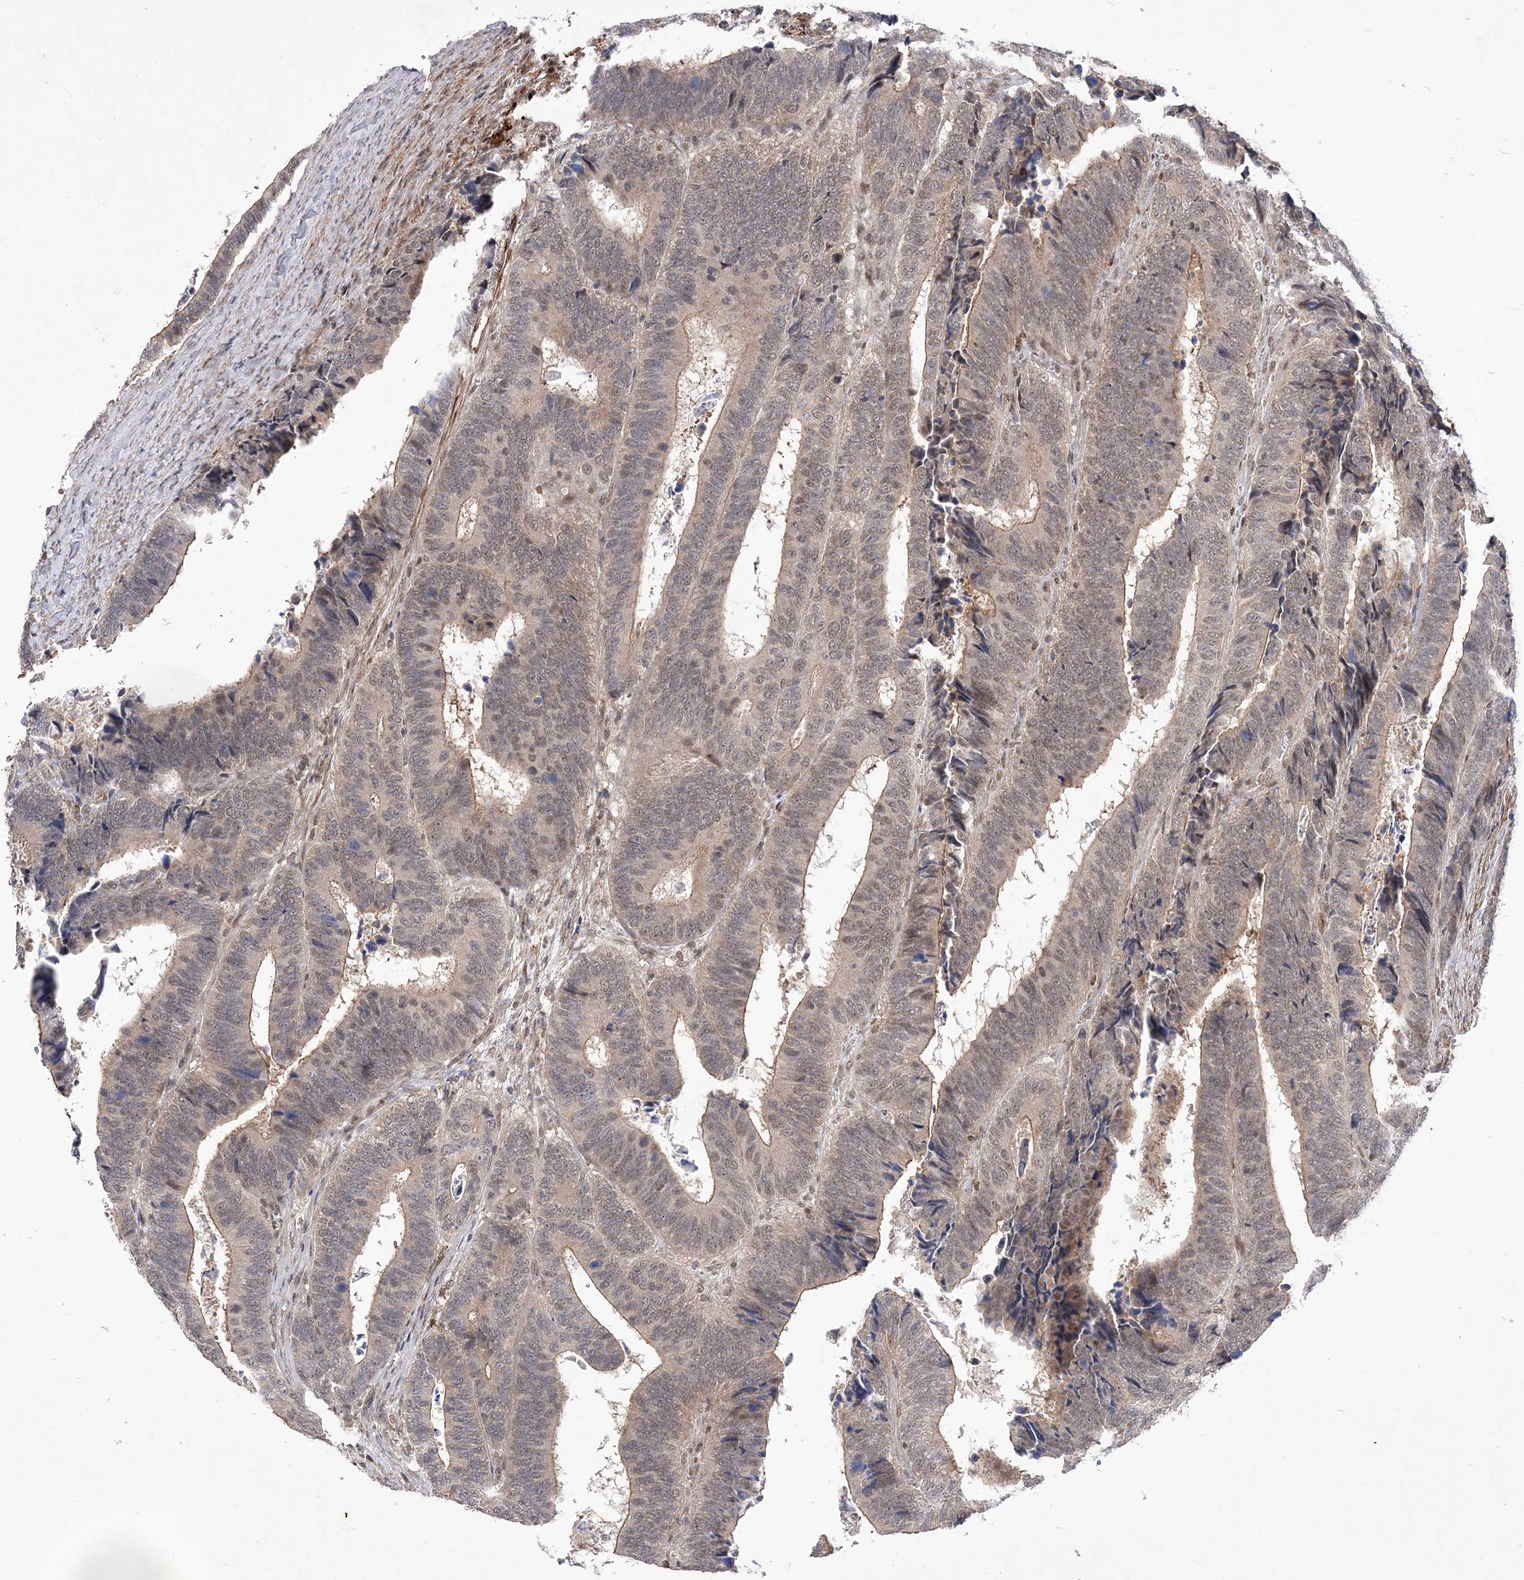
{"staining": {"intensity": "weak", "quantity": "25%-75%", "location": "cytoplasmic/membranous,nuclear"}, "tissue": "colorectal cancer", "cell_type": "Tumor cells", "image_type": "cancer", "snomed": [{"axis": "morphology", "description": "Adenocarcinoma, NOS"}, {"axis": "topography", "description": "Colon"}], "caption": "DAB immunohistochemical staining of human colorectal cancer (adenocarcinoma) exhibits weak cytoplasmic/membranous and nuclear protein positivity in approximately 25%-75% of tumor cells.", "gene": "BOD1L1", "patient": {"sex": "male", "age": 72}}